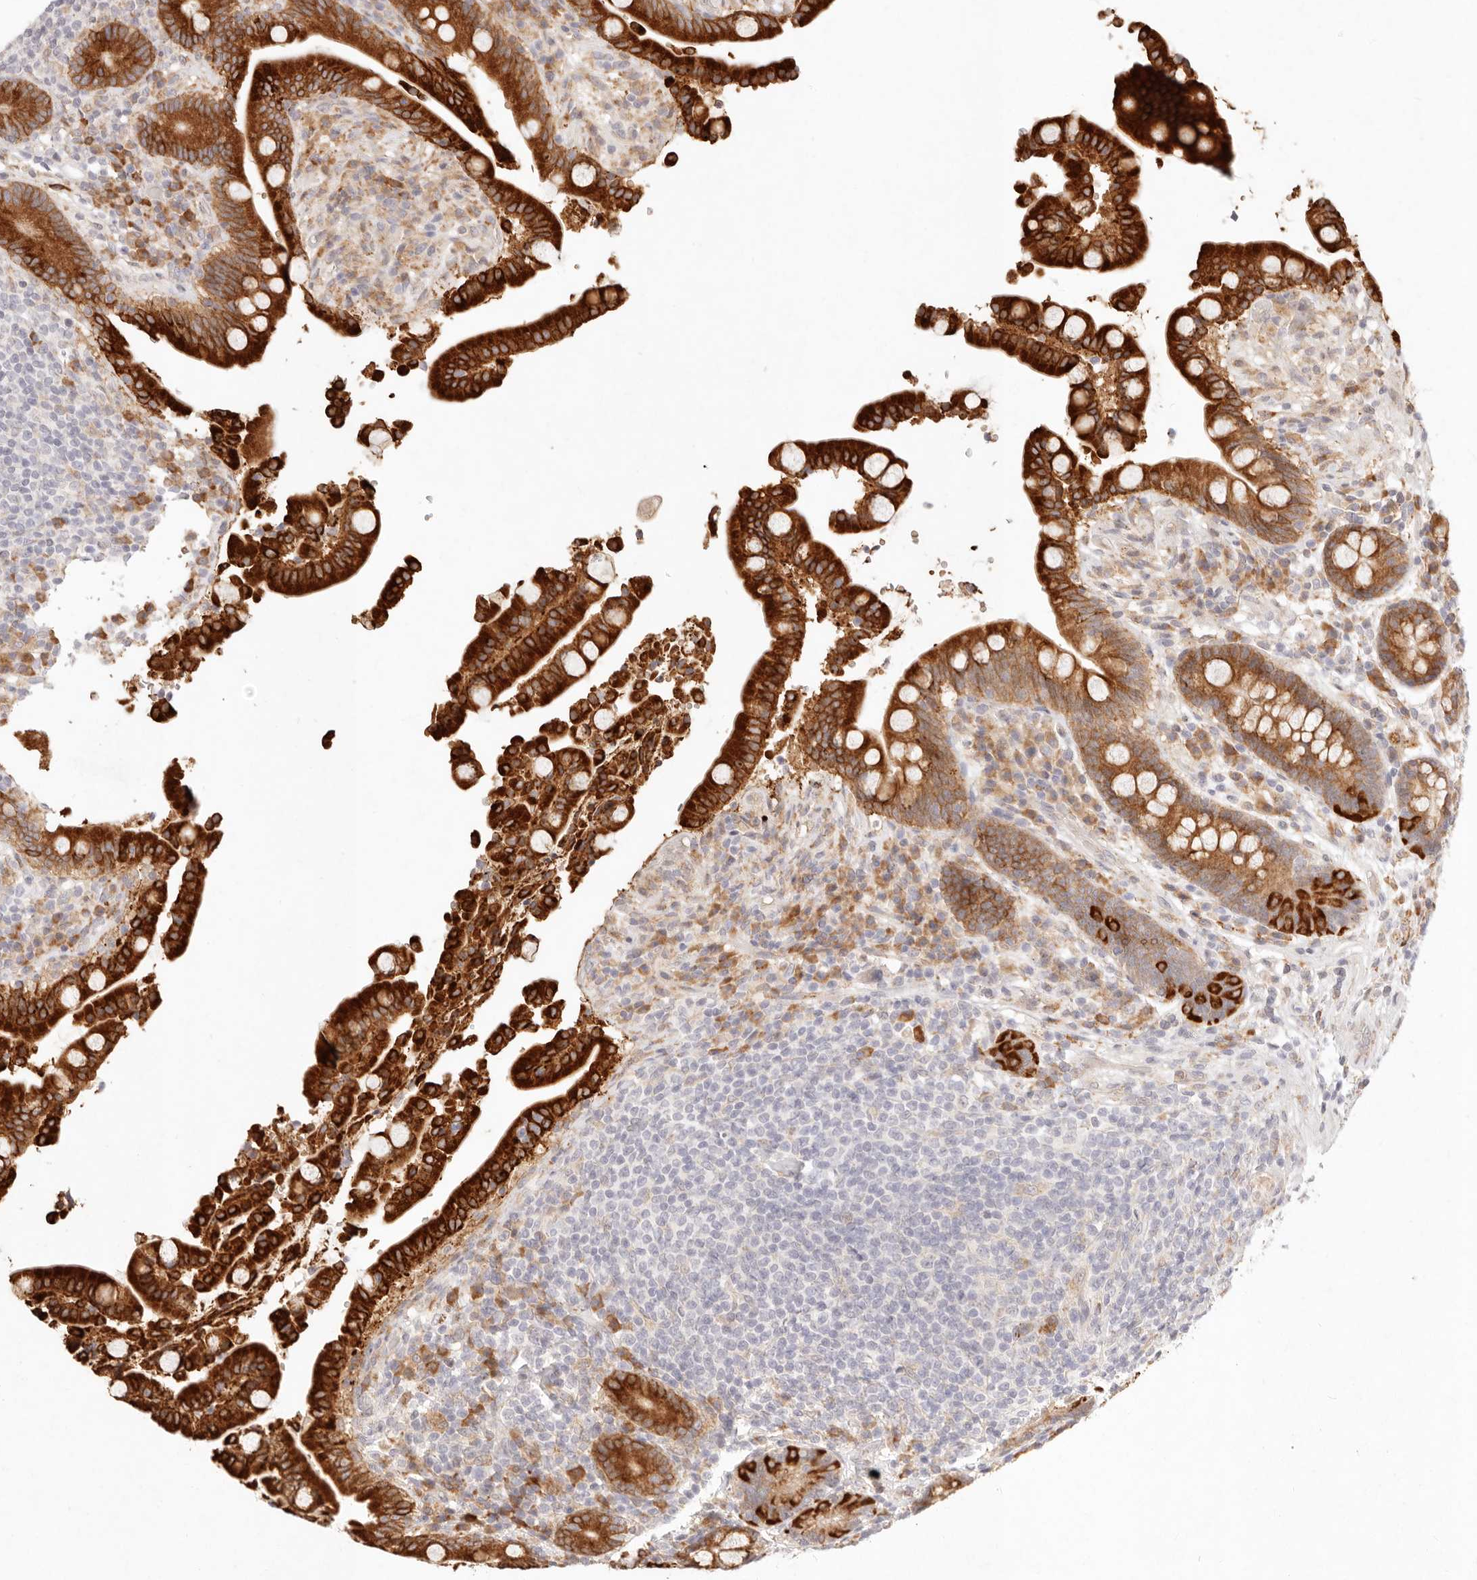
{"staining": {"intensity": "weak", "quantity": "25%-75%", "location": "cytoplasmic/membranous"}, "tissue": "colon", "cell_type": "Endothelial cells", "image_type": "normal", "snomed": [{"axis": "morphology", "description": "Normal tissue, NOS"}, {"axis": "topography", "description": "Colon"}], "caption": "Human colon stained for a protein (brown) exhibits weak cytoplasmic/membranous positive positivity in about 25%-75% of endothelial cells.", "gene": "C1orf127", "patient": {"sex": "male", "age": 73}}